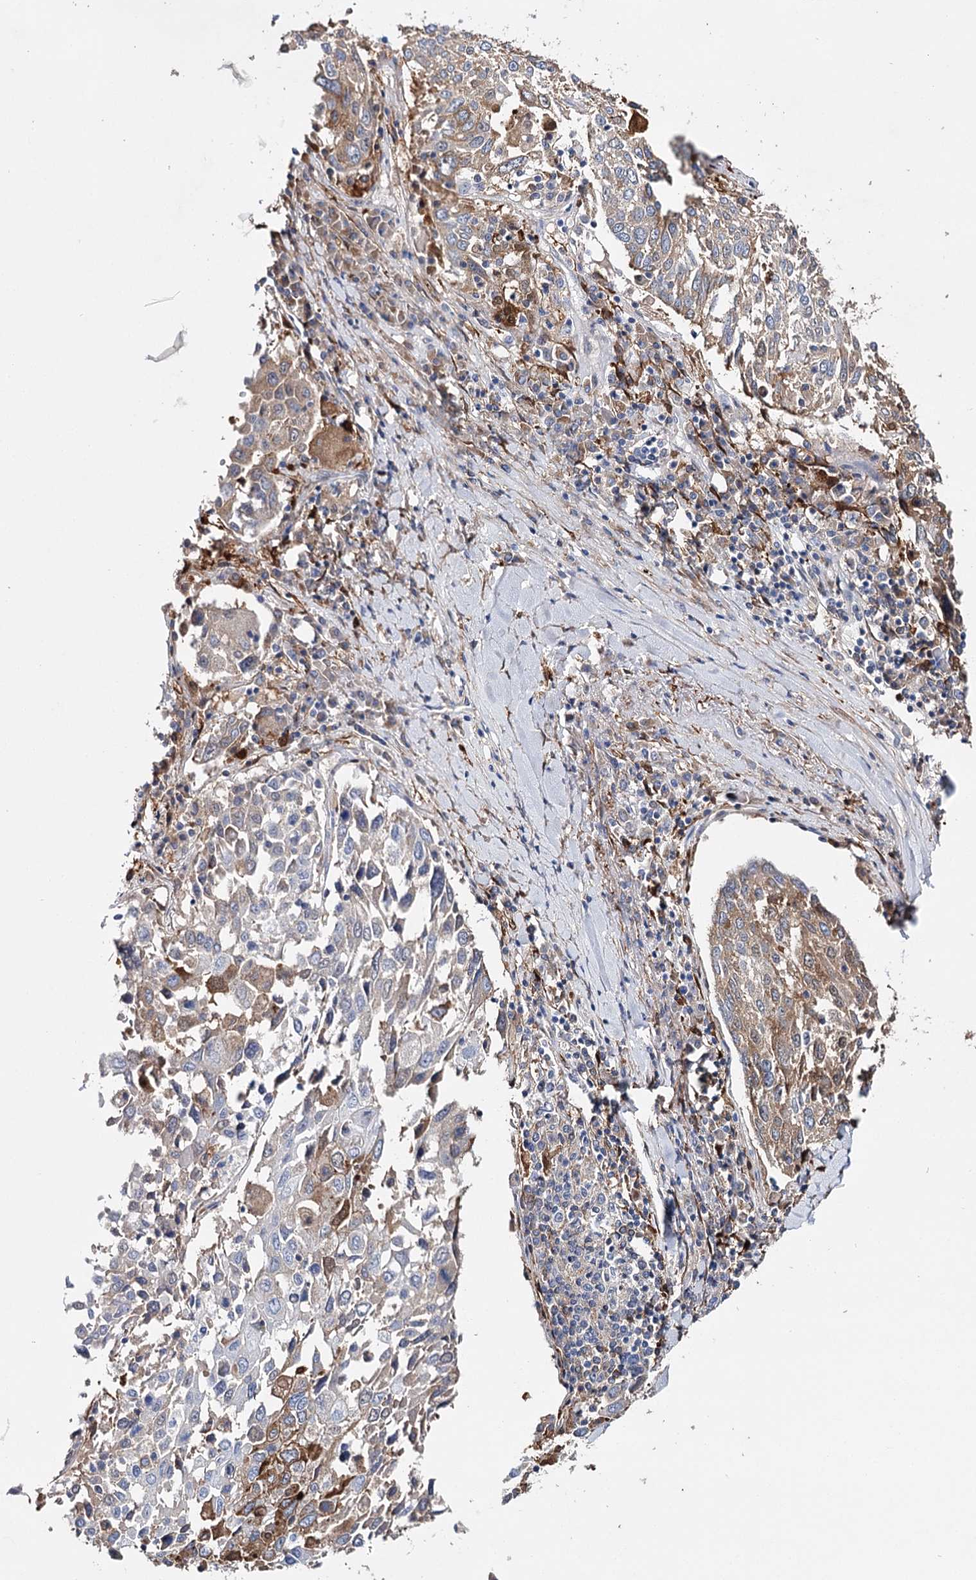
{"staining": {"intensity": "moderate", "quantity": "25%-75%", "location": "cytoplasmic/membranous"}, "tissue": "lung cancer", "cell_type": "Tumor cells", "image_type": "cancer", "snomed": [{"axis": "morphology", "description": "Squamous cell carcinoma, NOS"}, {"axis": "topography", "description": "Lung"}], "caption": "Brown immunohistochemical staining in human lung cancer exhibits moderate cytoplasmic/membranous staining in about 25%-75% of tumor cells.", "gene": "CFAP46", "patient": {"sex": "male", "age": 65}}